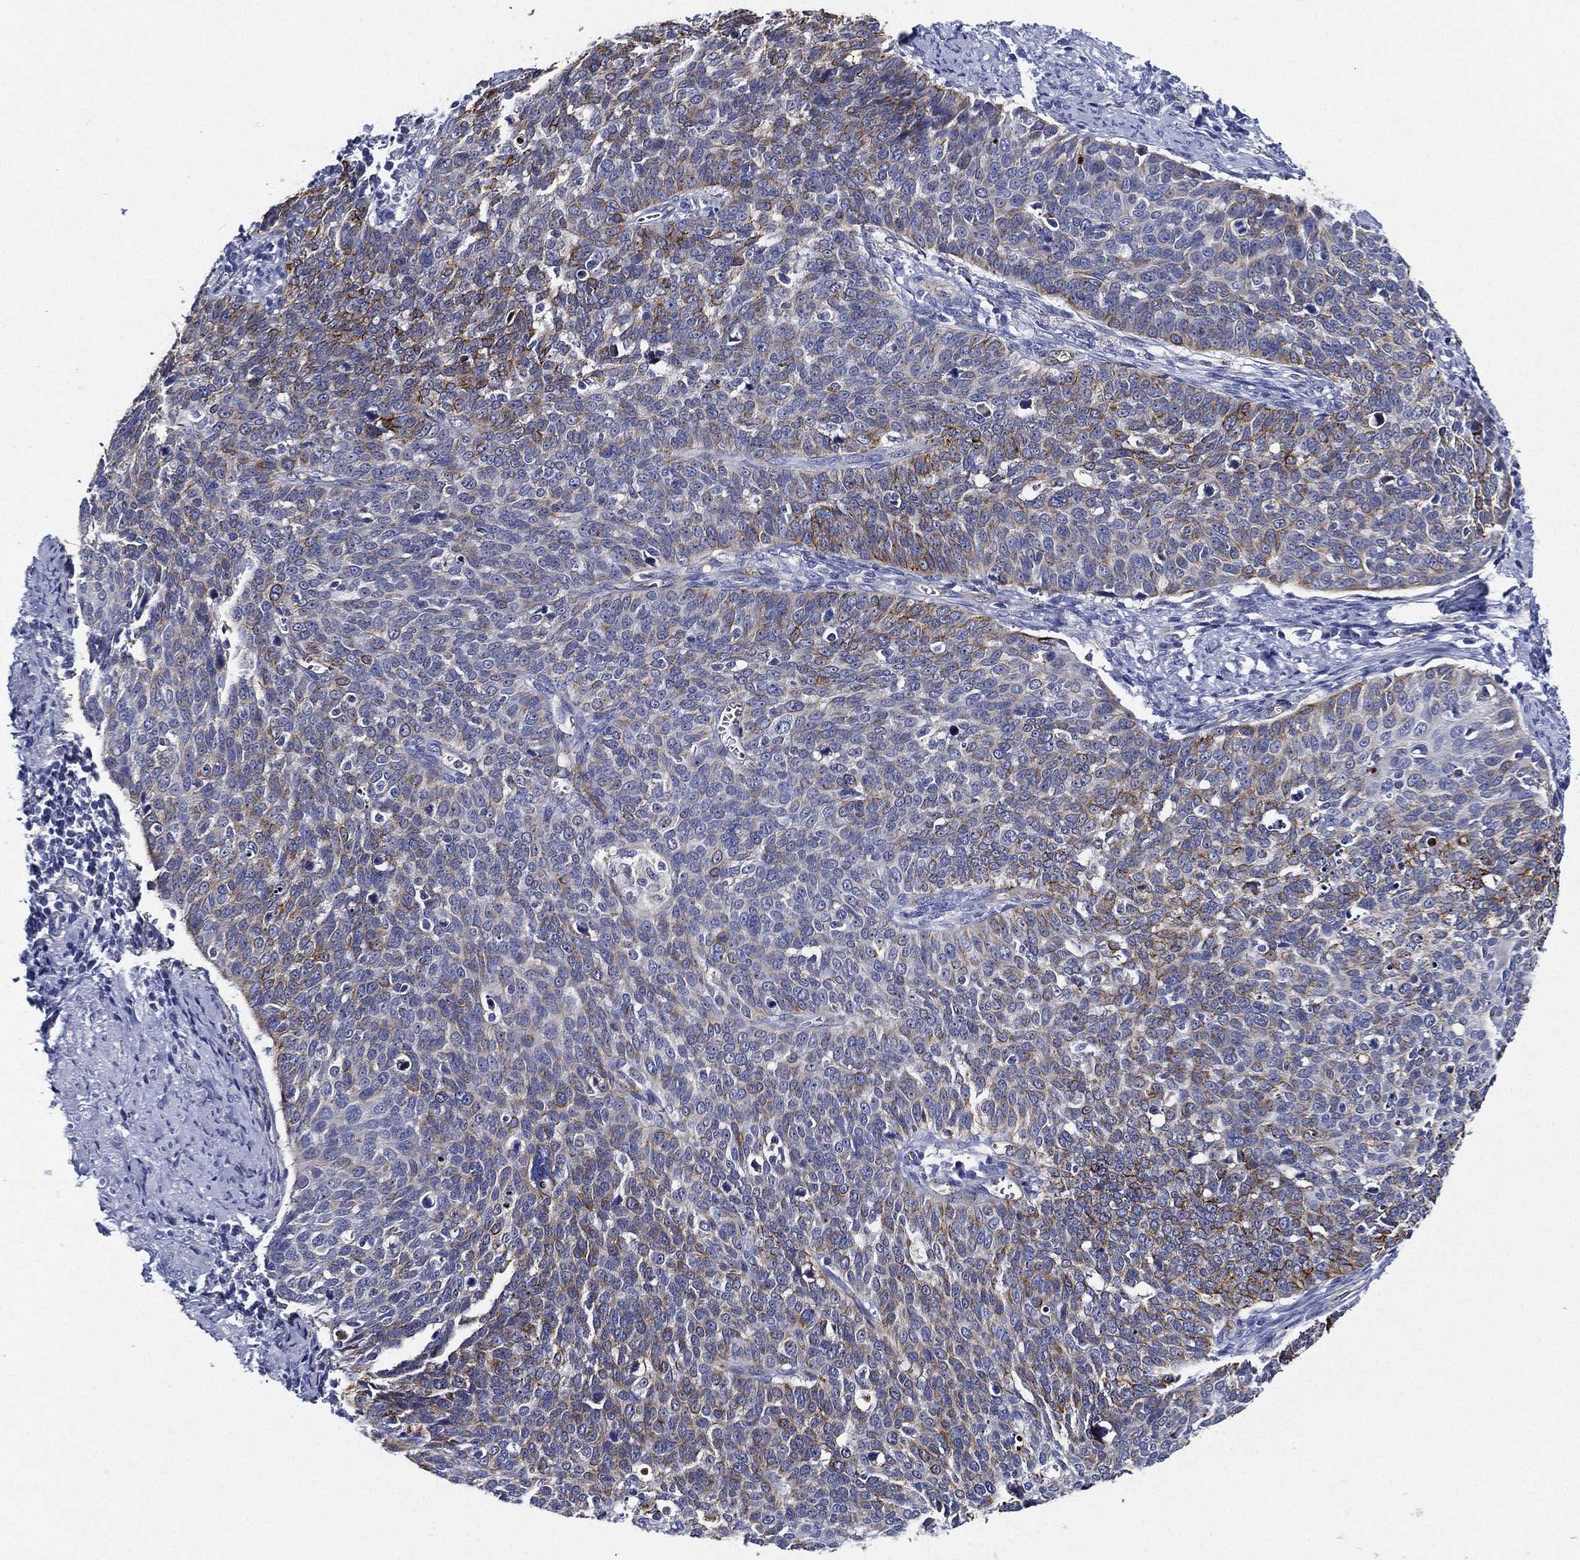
{"staining": {"intensity": "moderate", "quantity": "<25%", "location": "cytoplasmic/membranous"}, "tissue": "cervical cancer", "cell_type": "Tumor cells", "image_type": "cancer", "snomed": [{"axis": "morphology", "description": "Normal tissue, NOS"}, {"axis": "morphology", "description": "Squamous cell carcinoma, NOS"}, {"axis": "topography", "description": "Cervix"}], "caption": "The image displays immunohistochemical staining of cervical squamous cell carcinoma. There is moderate cytoplasmic/membranous expression is present in approximately <25% of tumor cells.", "gene": "NEDD9", "patient": {"sex": "female", "age": 39}}